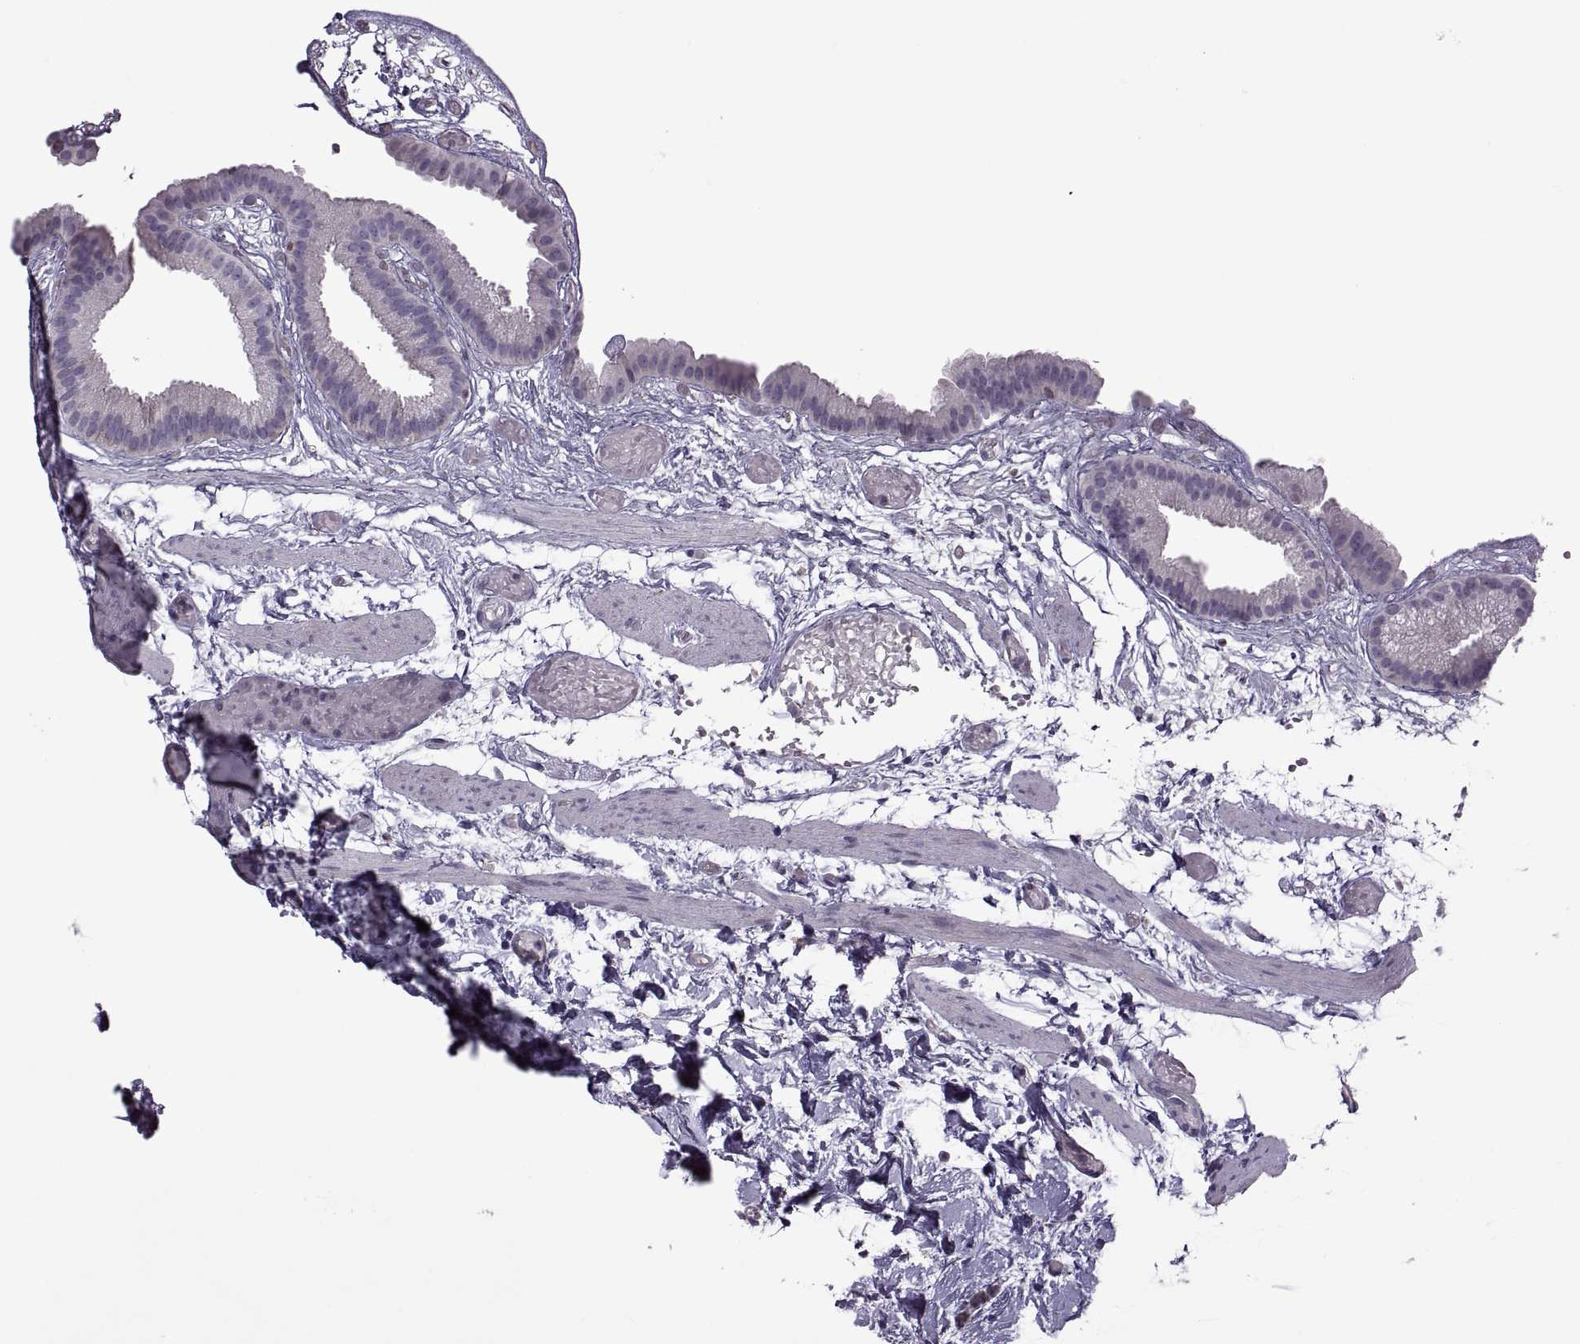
{"staining": {"intensity": "negative", "quantity": "none", "location": "none"}, "tissue": "gallbladder", "cell_type": "Glandular cells", "image_type": "normal", "snomed": [{"axis": "morphology", "description": "Normal tissue, NOS"}, {"axis": "topography", "description": "Gallbladder"}], "caption": "Glandular cells are negative for protein expression in benign human gallbladder. Brightfield microscopy of immunohistochemistry (IHC) stained with DAB (brown) and hematoxylin (blue), captured at high magnification.", "gene": "ODF3", "patient": {"sex": "female", "age": 45}}